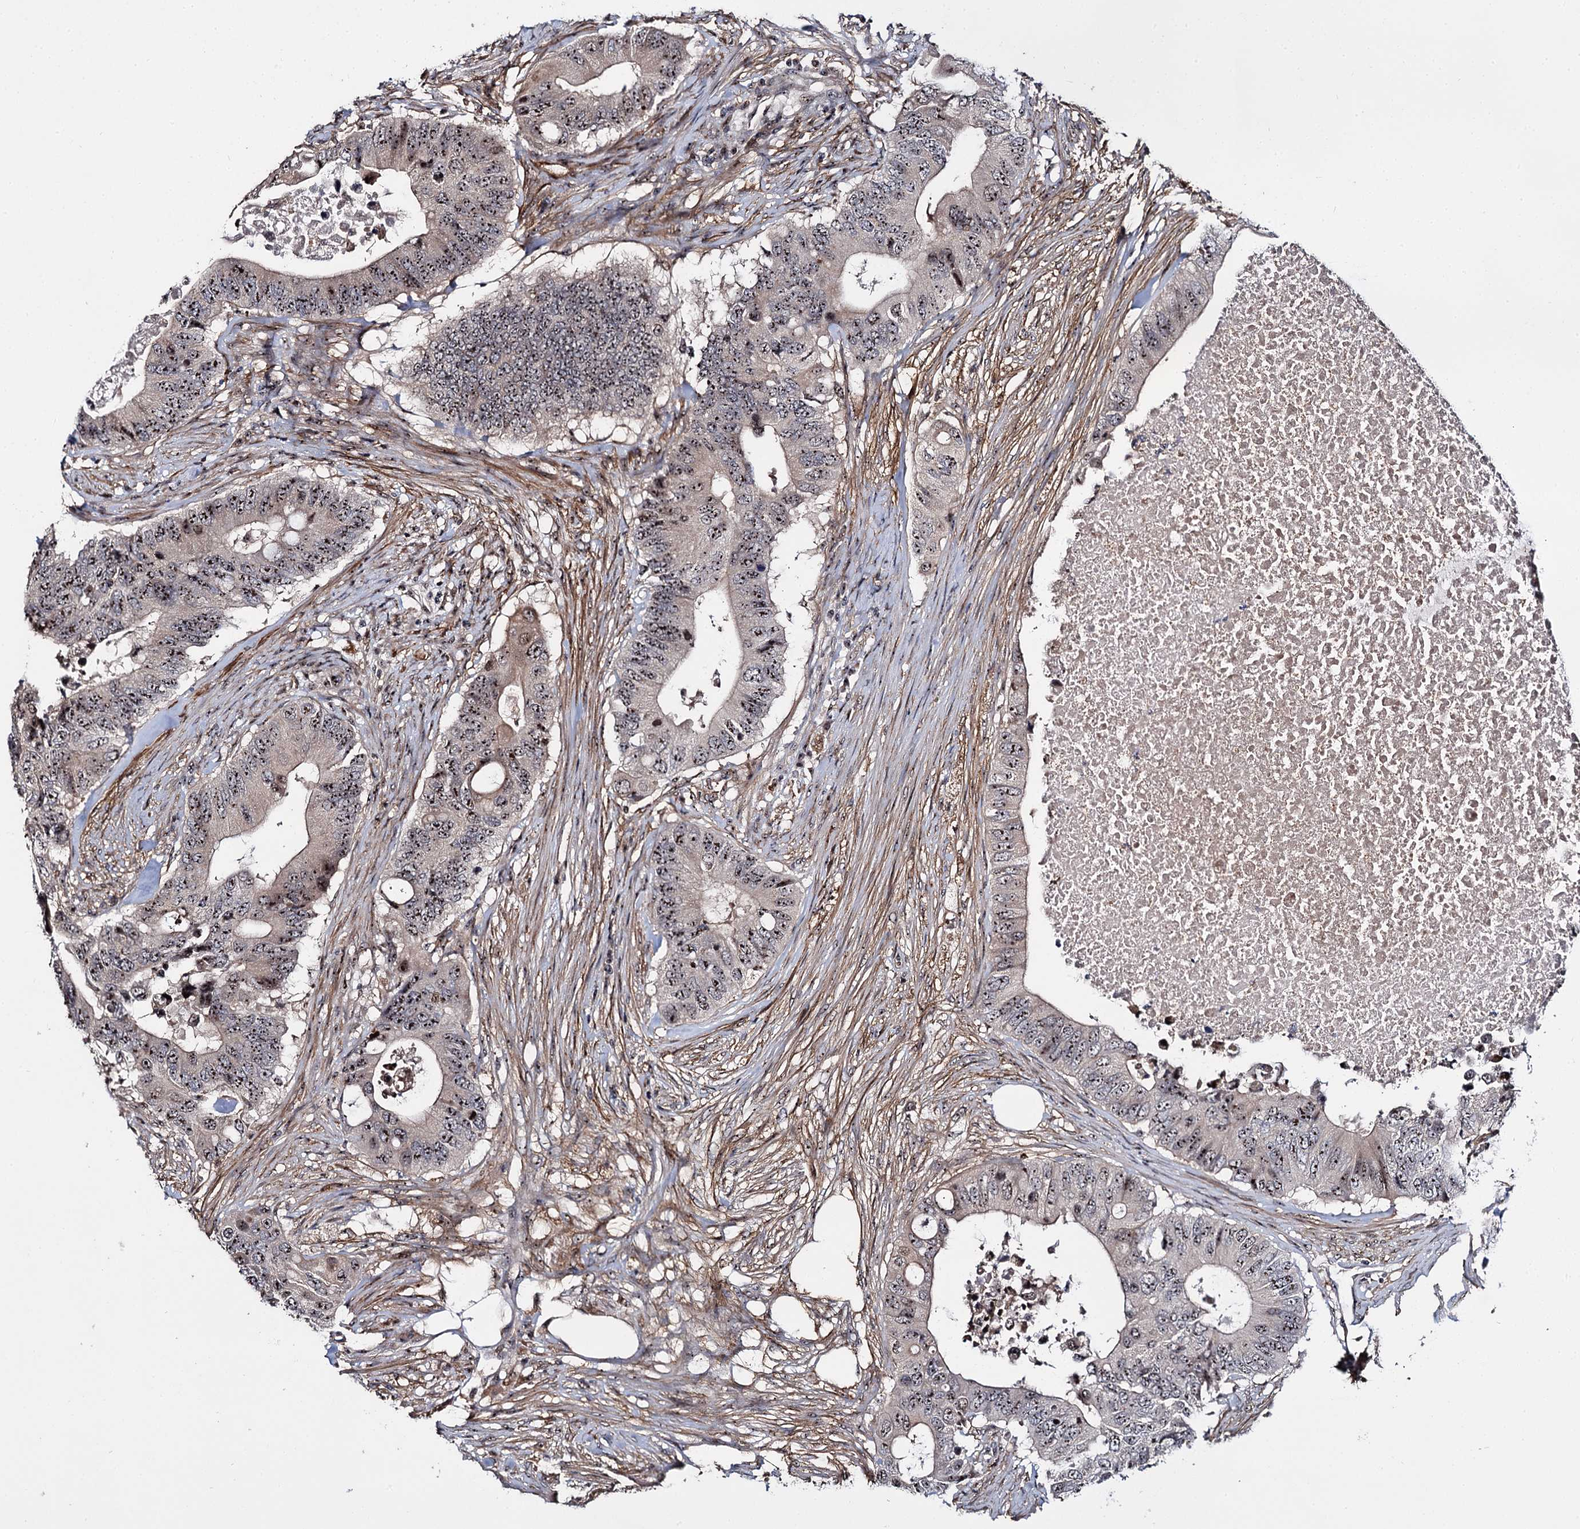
{"staining": {"intensity": "moderate", "quantity": ">75%", "location": "nuclear"}, "tissue": "colorectal cancer", "cell_type": "Tumor cells", "image_type": "cancer", "snomed": [{"axis": "morphology", "description": "Adenocarcinoma, NOS"}, {"axis": "topography", "description": "Colon"}], "caption": "Tumor cells demonstrate moderate nuclear staining in about >75% of cells in colorectal adenocarcinoma.", "gene": "SUPT20H", "patient": {"sex": "male", "age": 71}}